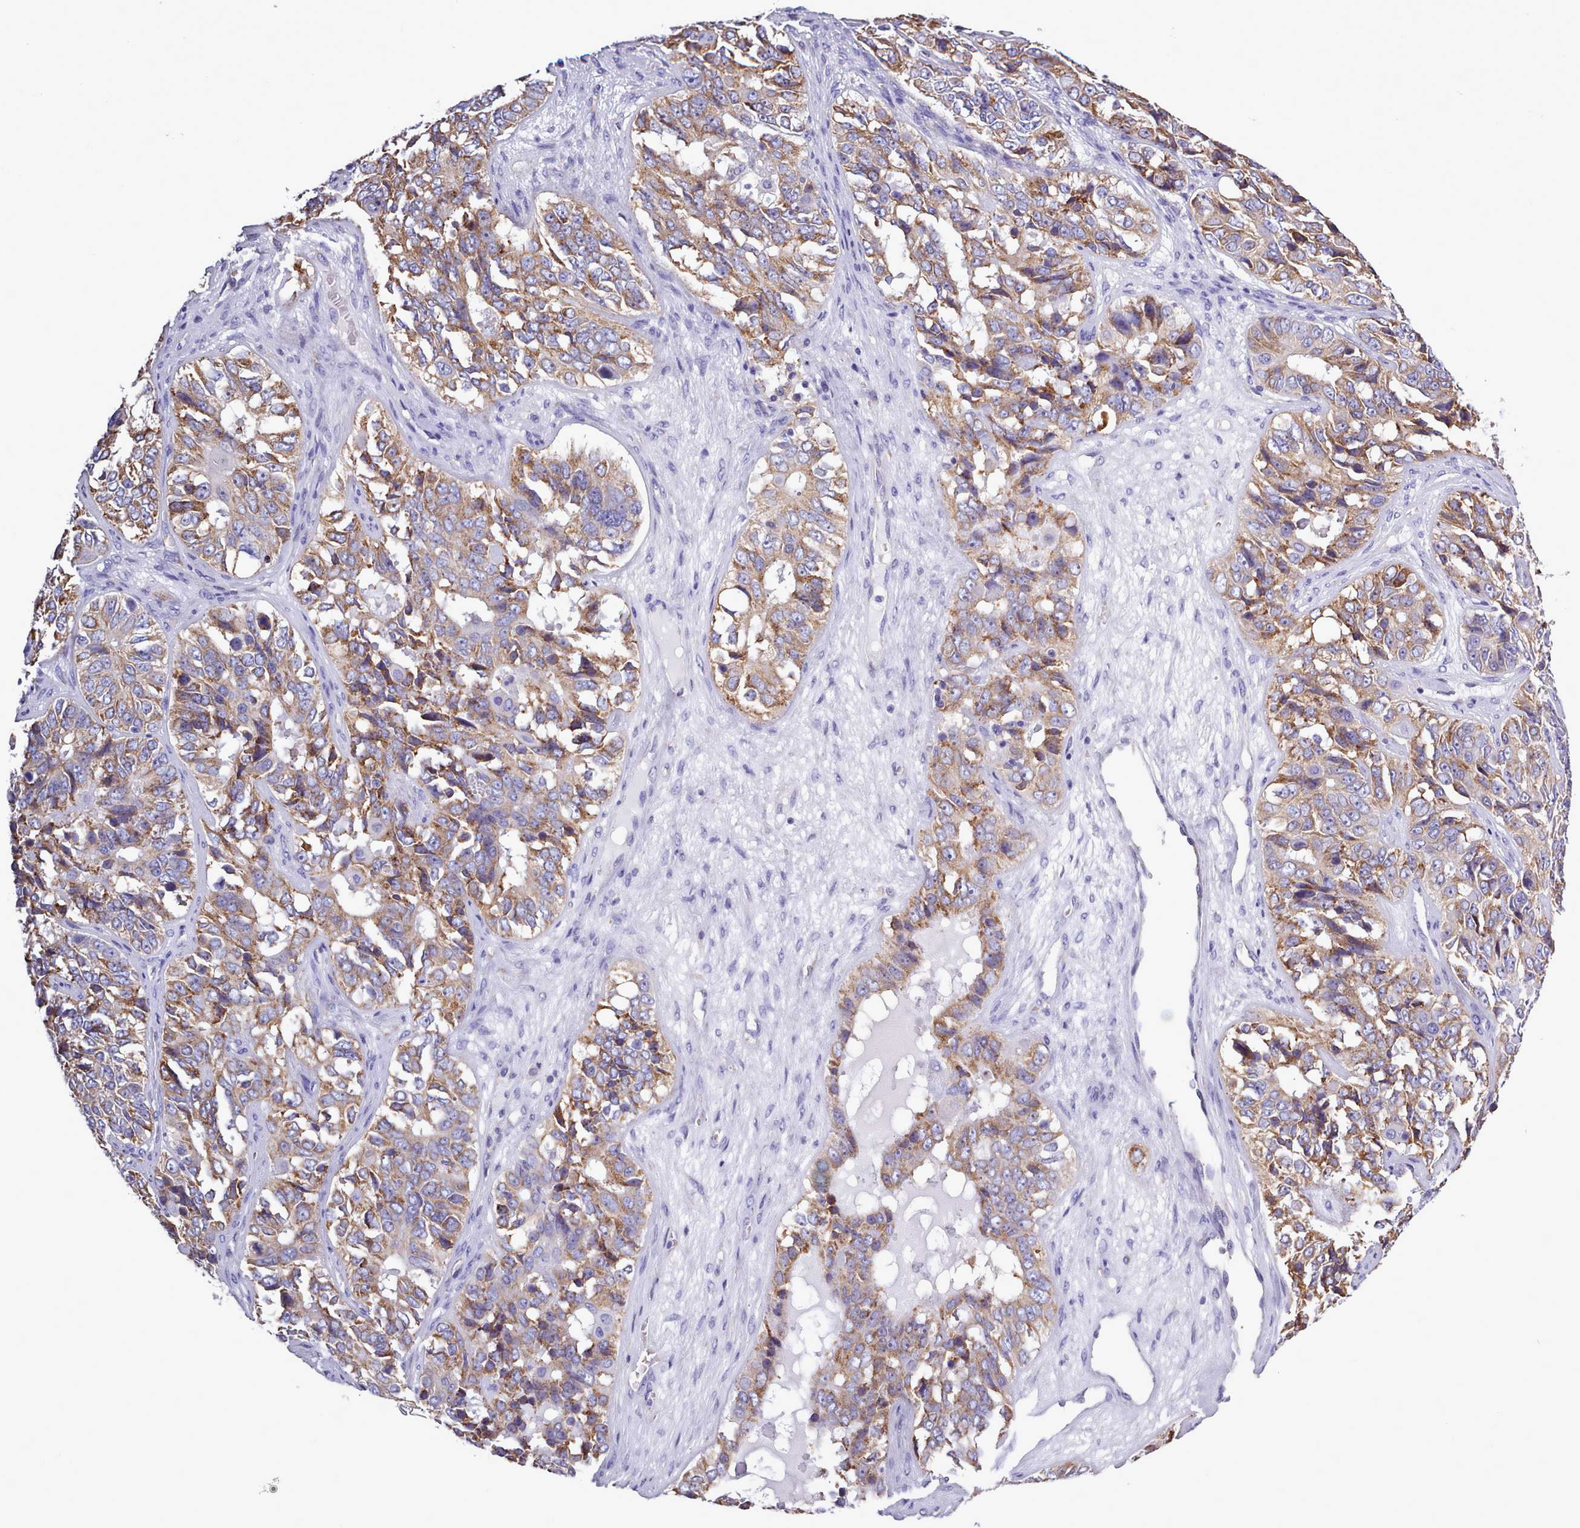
{"staining": {"intensity": "moderate", "quantity": ">75%", "location": "cytoplasmic/membranous"}, "tissue": "ovarian cancer", "cell_type": "Tumor cells", "image_type": "cancer", "snomed": [{"axis": "morphology", "description": "Carcinoma, endometroid"}, {"axis": "topography", "description": "Ovary"}], "caption": "IHC (DAB) staining of human ovarian cancer (endometroid carcinoma) reveals moderate cytoplasmic/membranous protein positivity in approximately >75% of tumor cells.", "gene": "XKR8", "patient": {"sex": "female", "age": 51}}